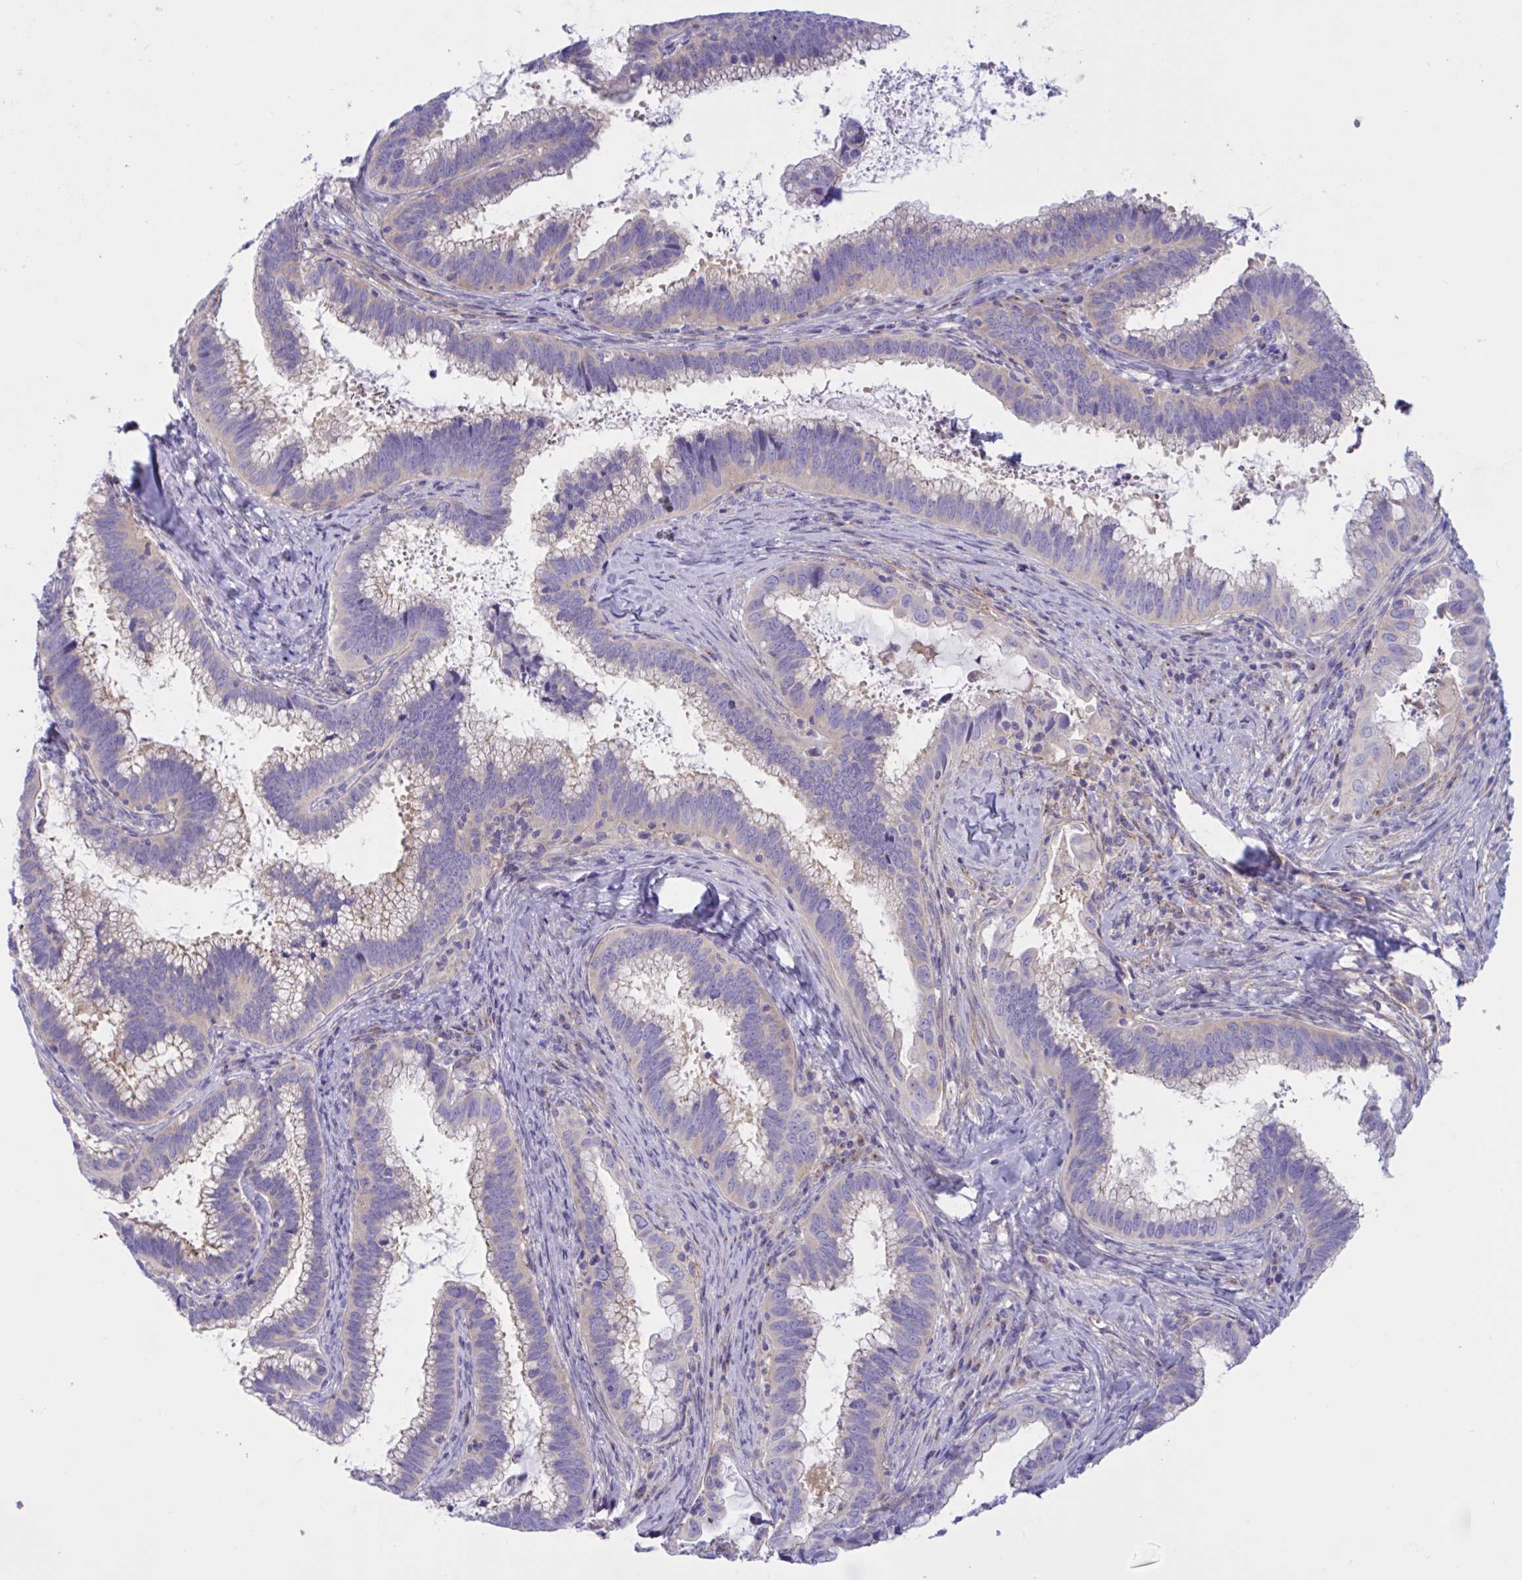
{"staining": {"intensity": "weak", "quantity": "<25%", "location": "cytoplasmic/membranous"}, "tissue": "cervical cancer", "cell_type": "Tumor cells", "image_type": "cancer", "snomed": [{"axis": "morphology", "description": "Adenocarcinoma, NOS"}, {"axis": "topography", "description": "Cervix"}], "caption": "IHC of human cervical cancer (adenocarcinoma) demonstrates no positivity in tumor cells.", "gene": "OXLD1", "patient": {"sex": "female", "age": 56}}